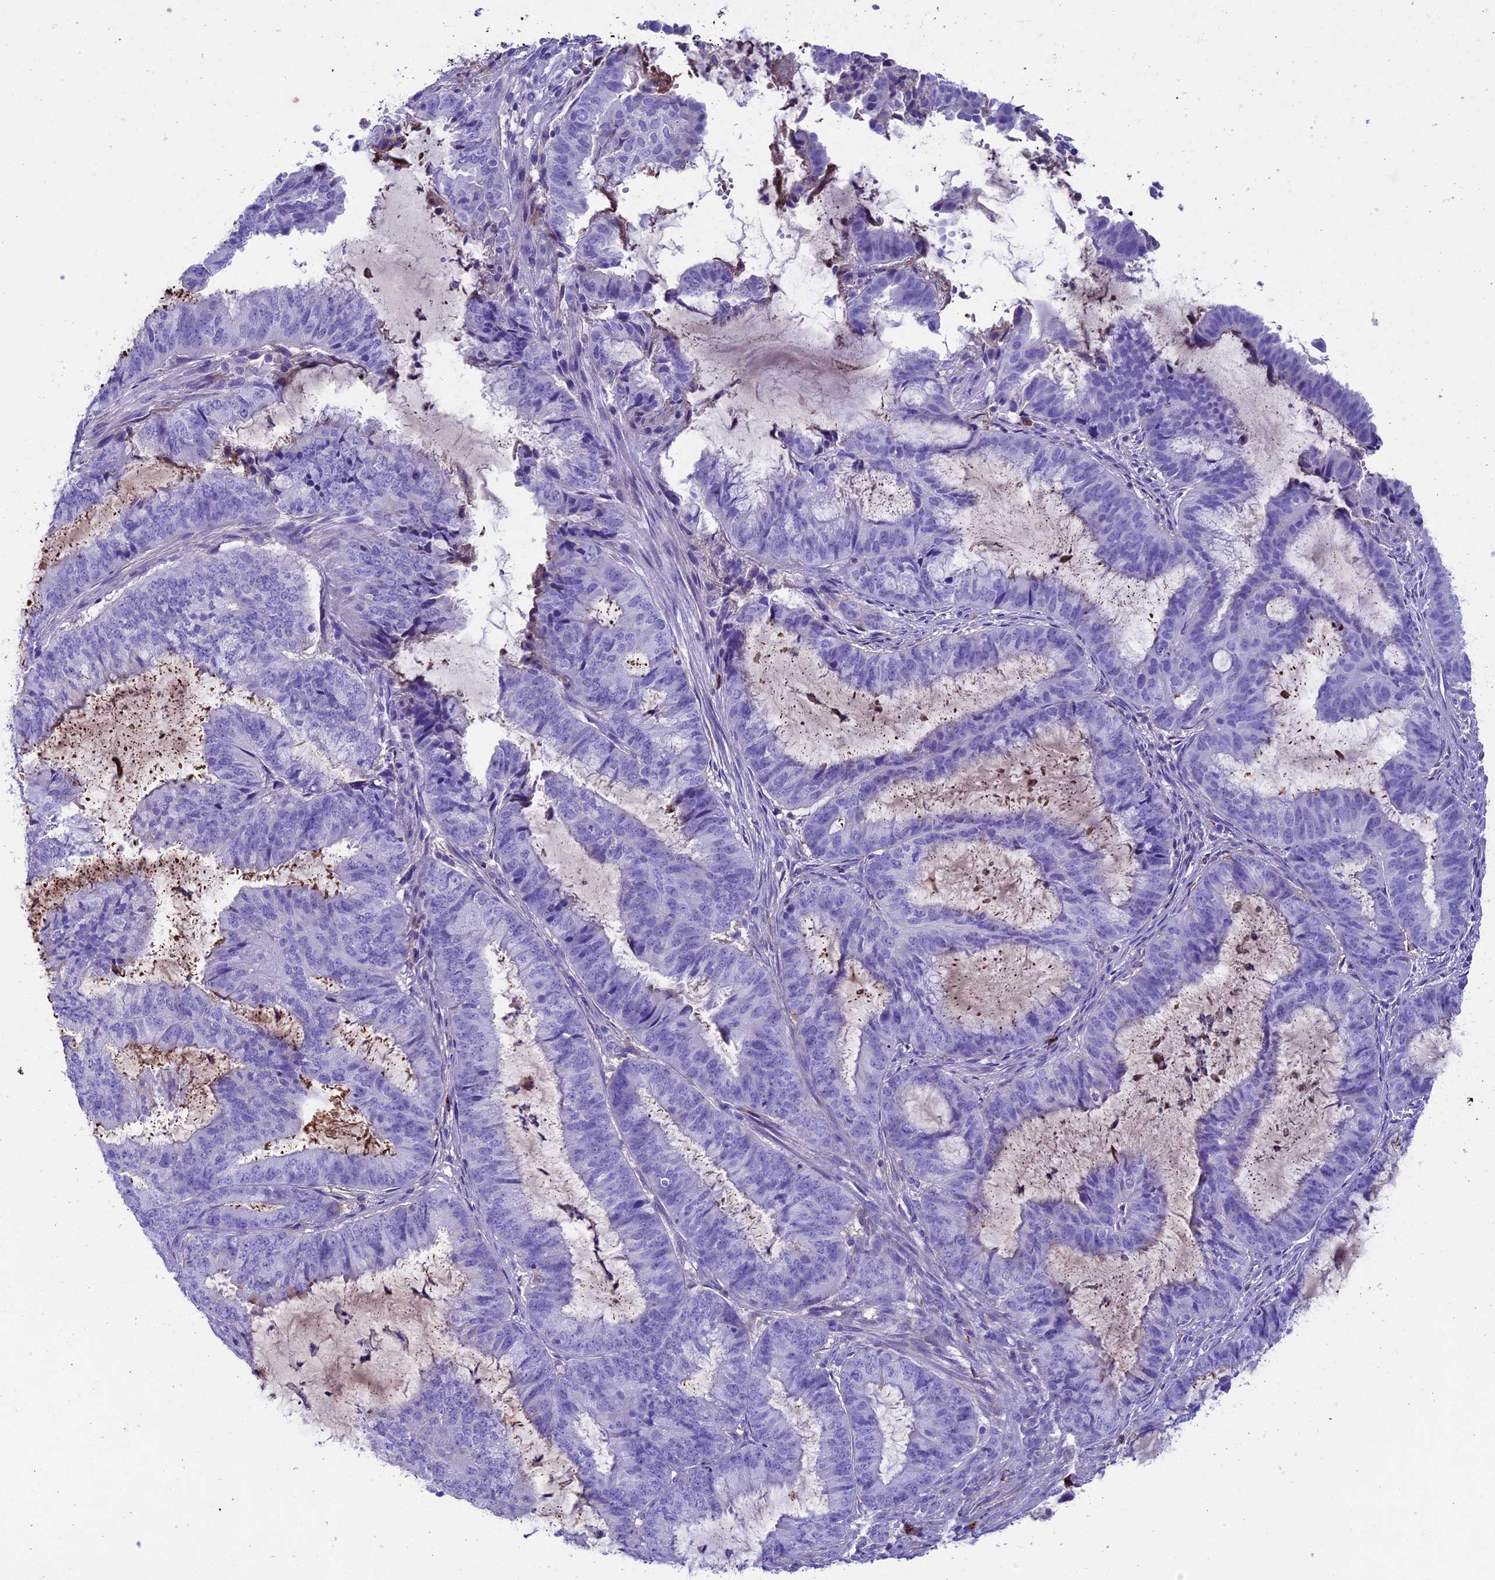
{"staining": {"intensity": "negative", "quantity": "none", "location": "none"}, "tissue": "endometrial cancer", "cell_type": "Tumor cells", "image_type": "cancer", "snomed": [{"axis": "morphology", "description": "Adenocarcinoma, NOS"}, {"axis": "topography", "description": "Endometrium"}], "caption": "Photomicrograph shows no significant protein staining in tumor cells of endometrial cancer (adenocarcinoma).", "gene": "IGSF6", "patient": {"sex": "female", "age": 51}}